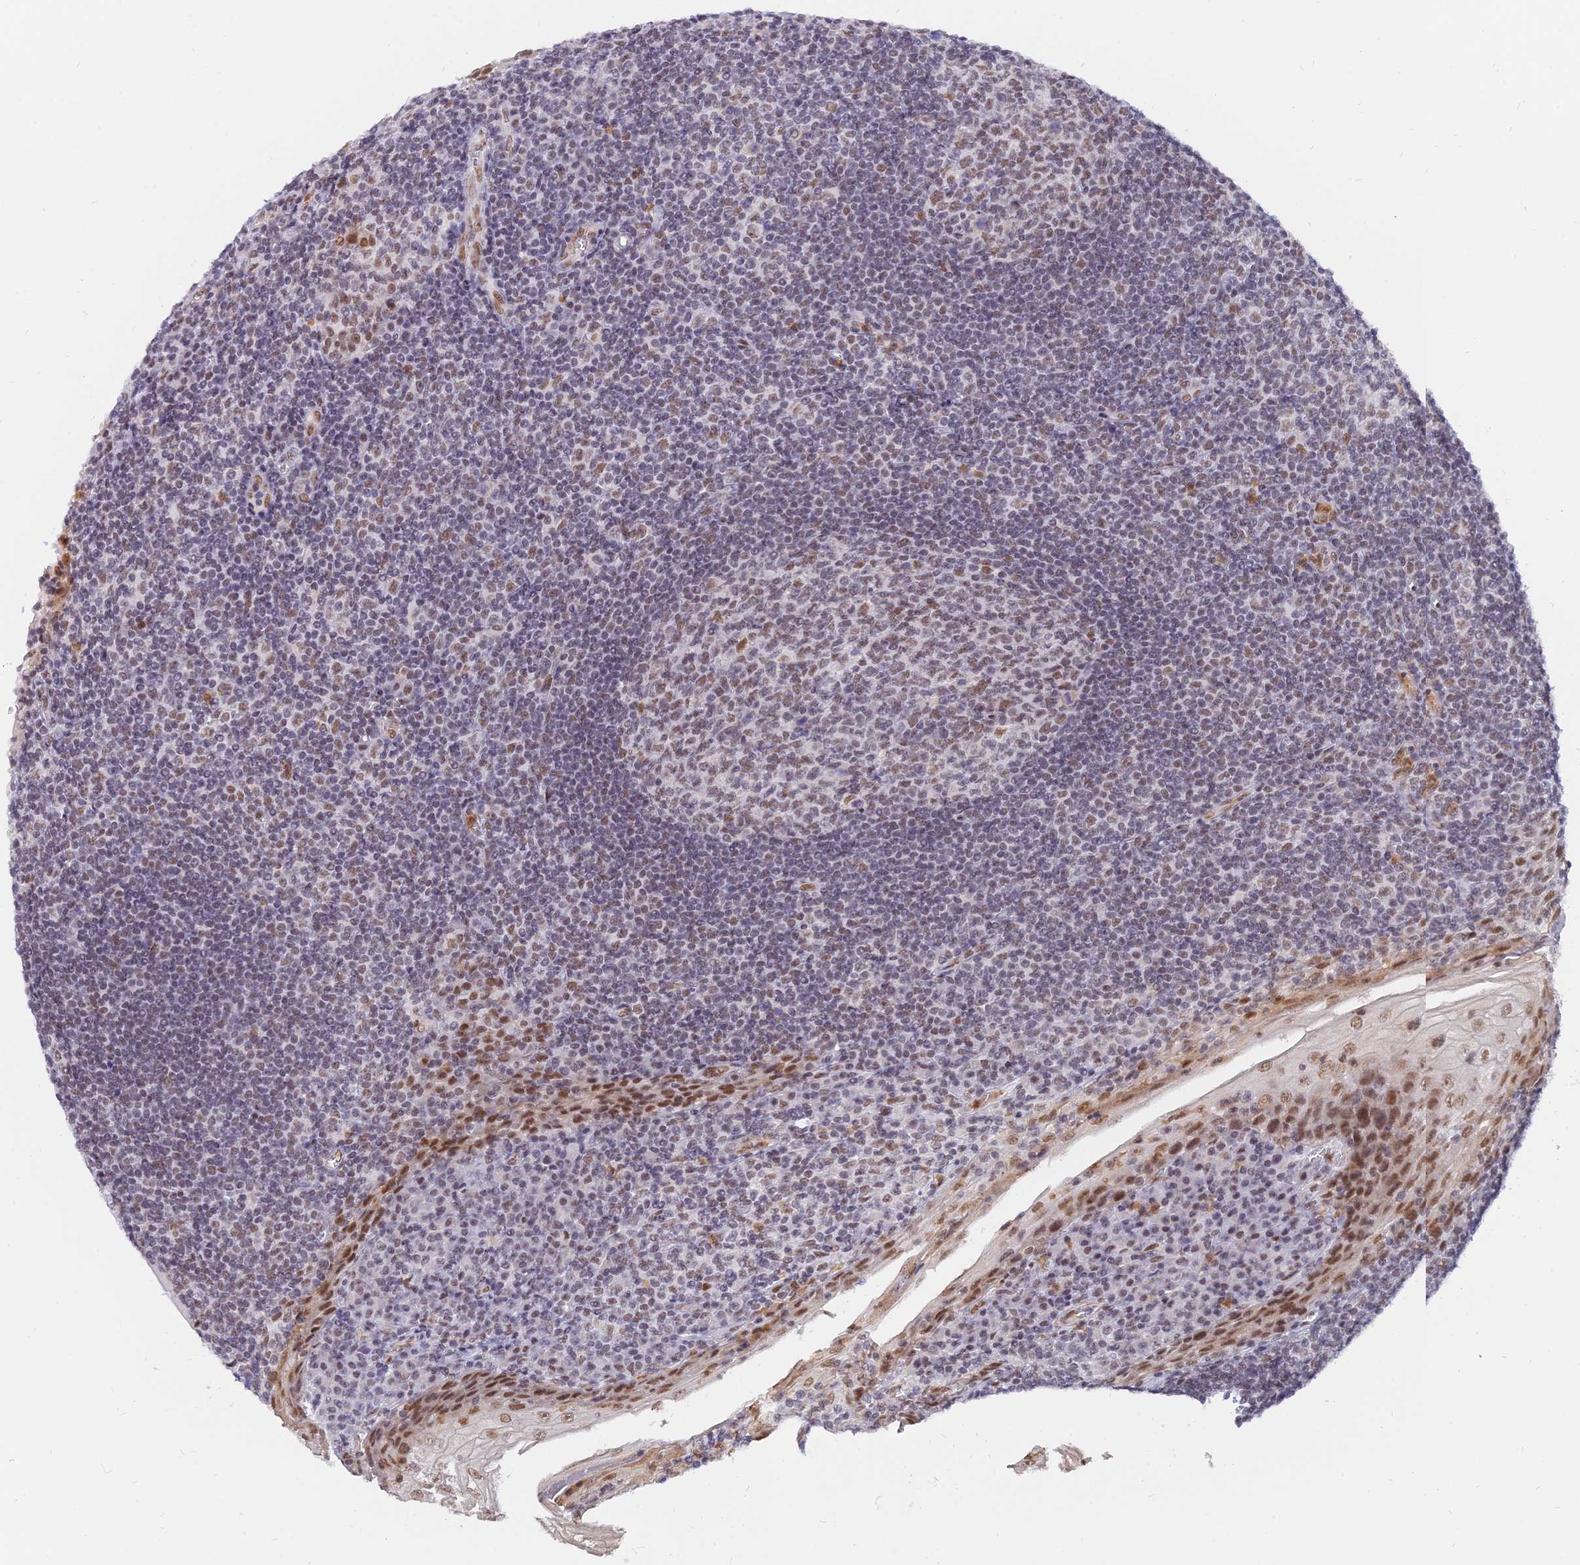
{"staining": {"intensity": "moderate", "quantity": "25%-75%", "location": "nuclear"}, "tissue": "tonsil", "cell_type": "Germinal center cells", "image_type": "normal", "snomed": [{"axis": "morphology", "description": "Normal tissue, NOS"}, {"axis": "topography", "description": "Tonsil"}], "caption": "Immunohistochemistry of normal human tonsil shows medium levels of moderate nuclear positivity in approximately 25%-75% of germinal center cells.", "gene": "DPY30", "patient": {"sex": "male", "age": 37}}